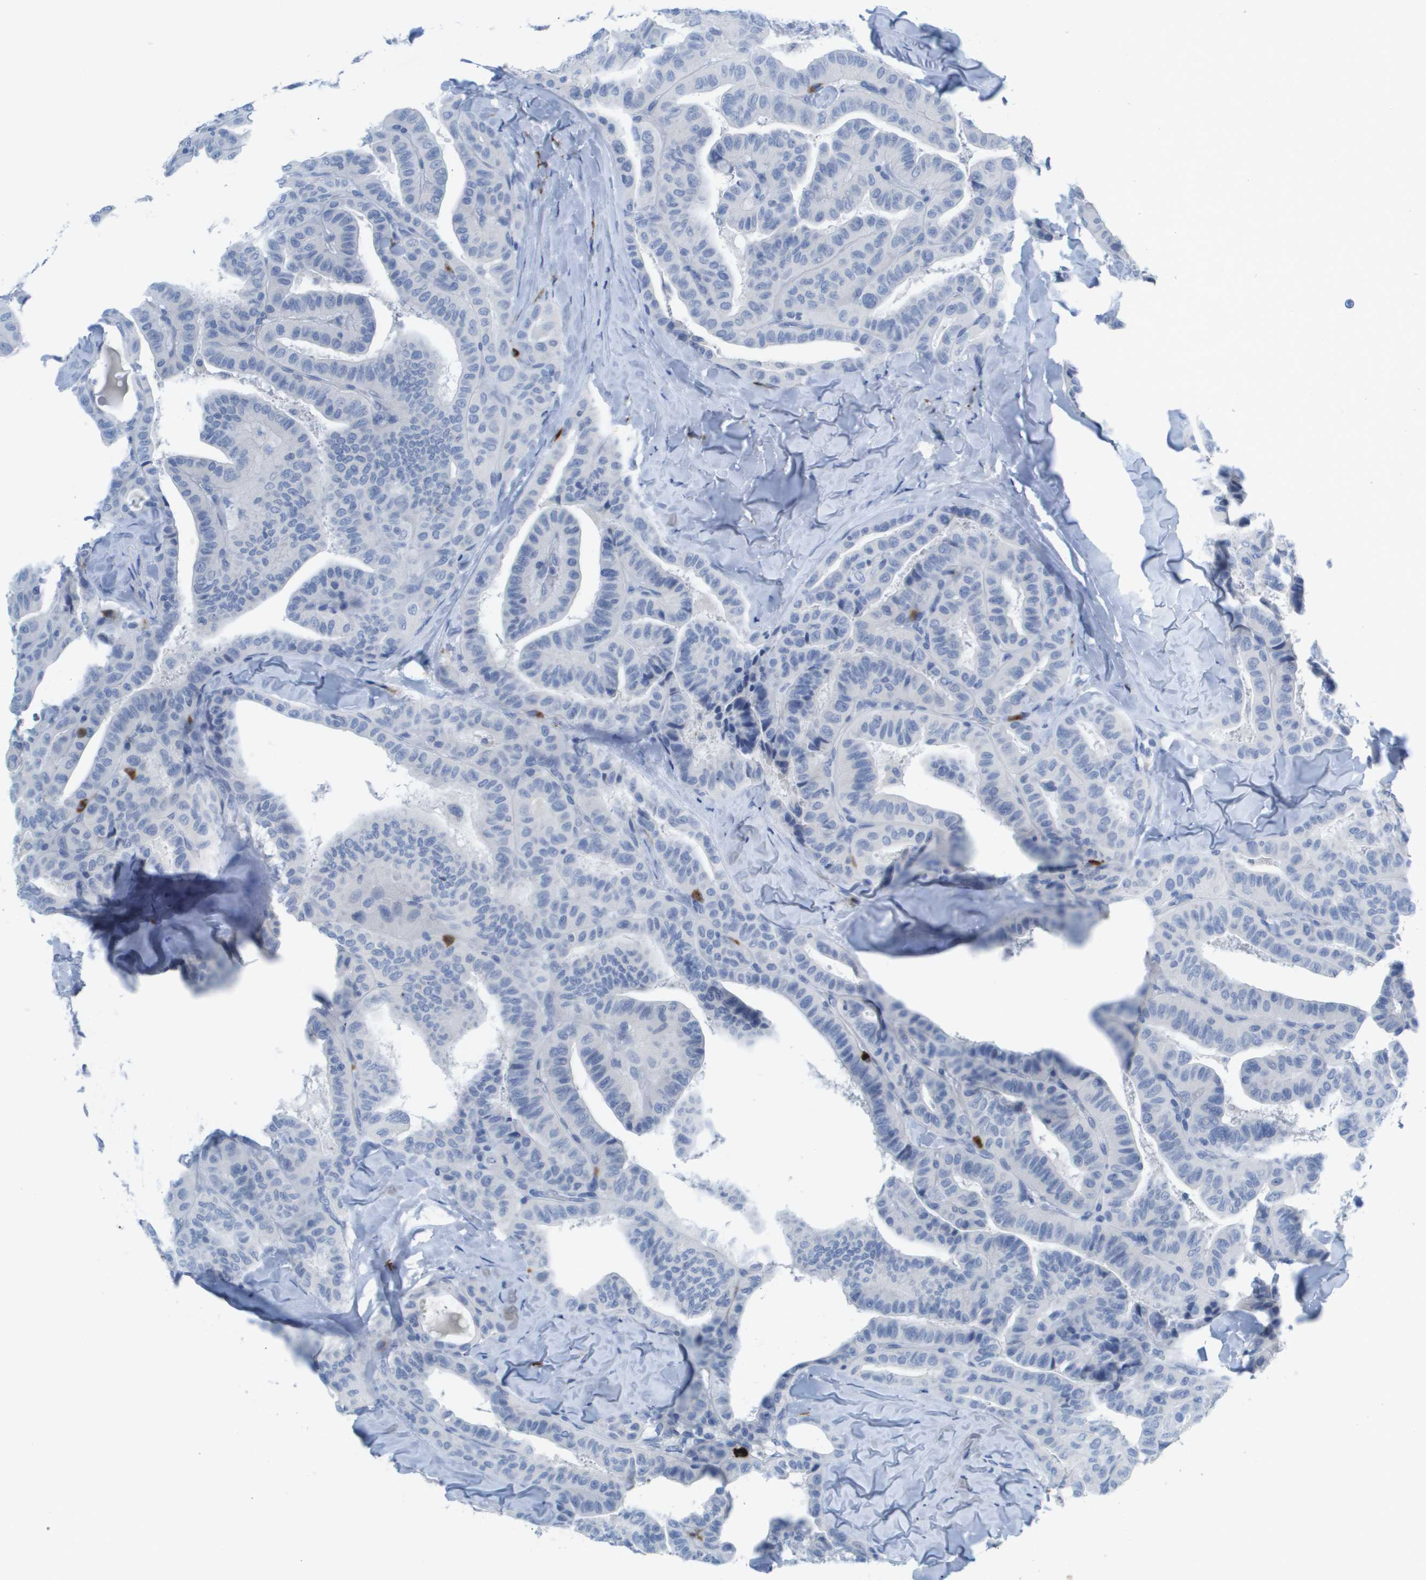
{"staining": {"intensity": "negative", "quantity": "none", "location": "none"}, "tissue": "thyroid cancer", "cell_type": "Tumor cells", "image_type": "cancer", "snomed": [{"axis": "morphology", "description": "Papillary adenocarcinoma, NOS"}, {"axis": "topography", "description": "Thyroid gland"}], "caption": "This is a photomicrograph of IHC staining of thyroid papillary adenocarcinoma, which shows no expression in tumor cells.", "gene": "GPR18", "patient": {"sex": "male", "age": 77}}